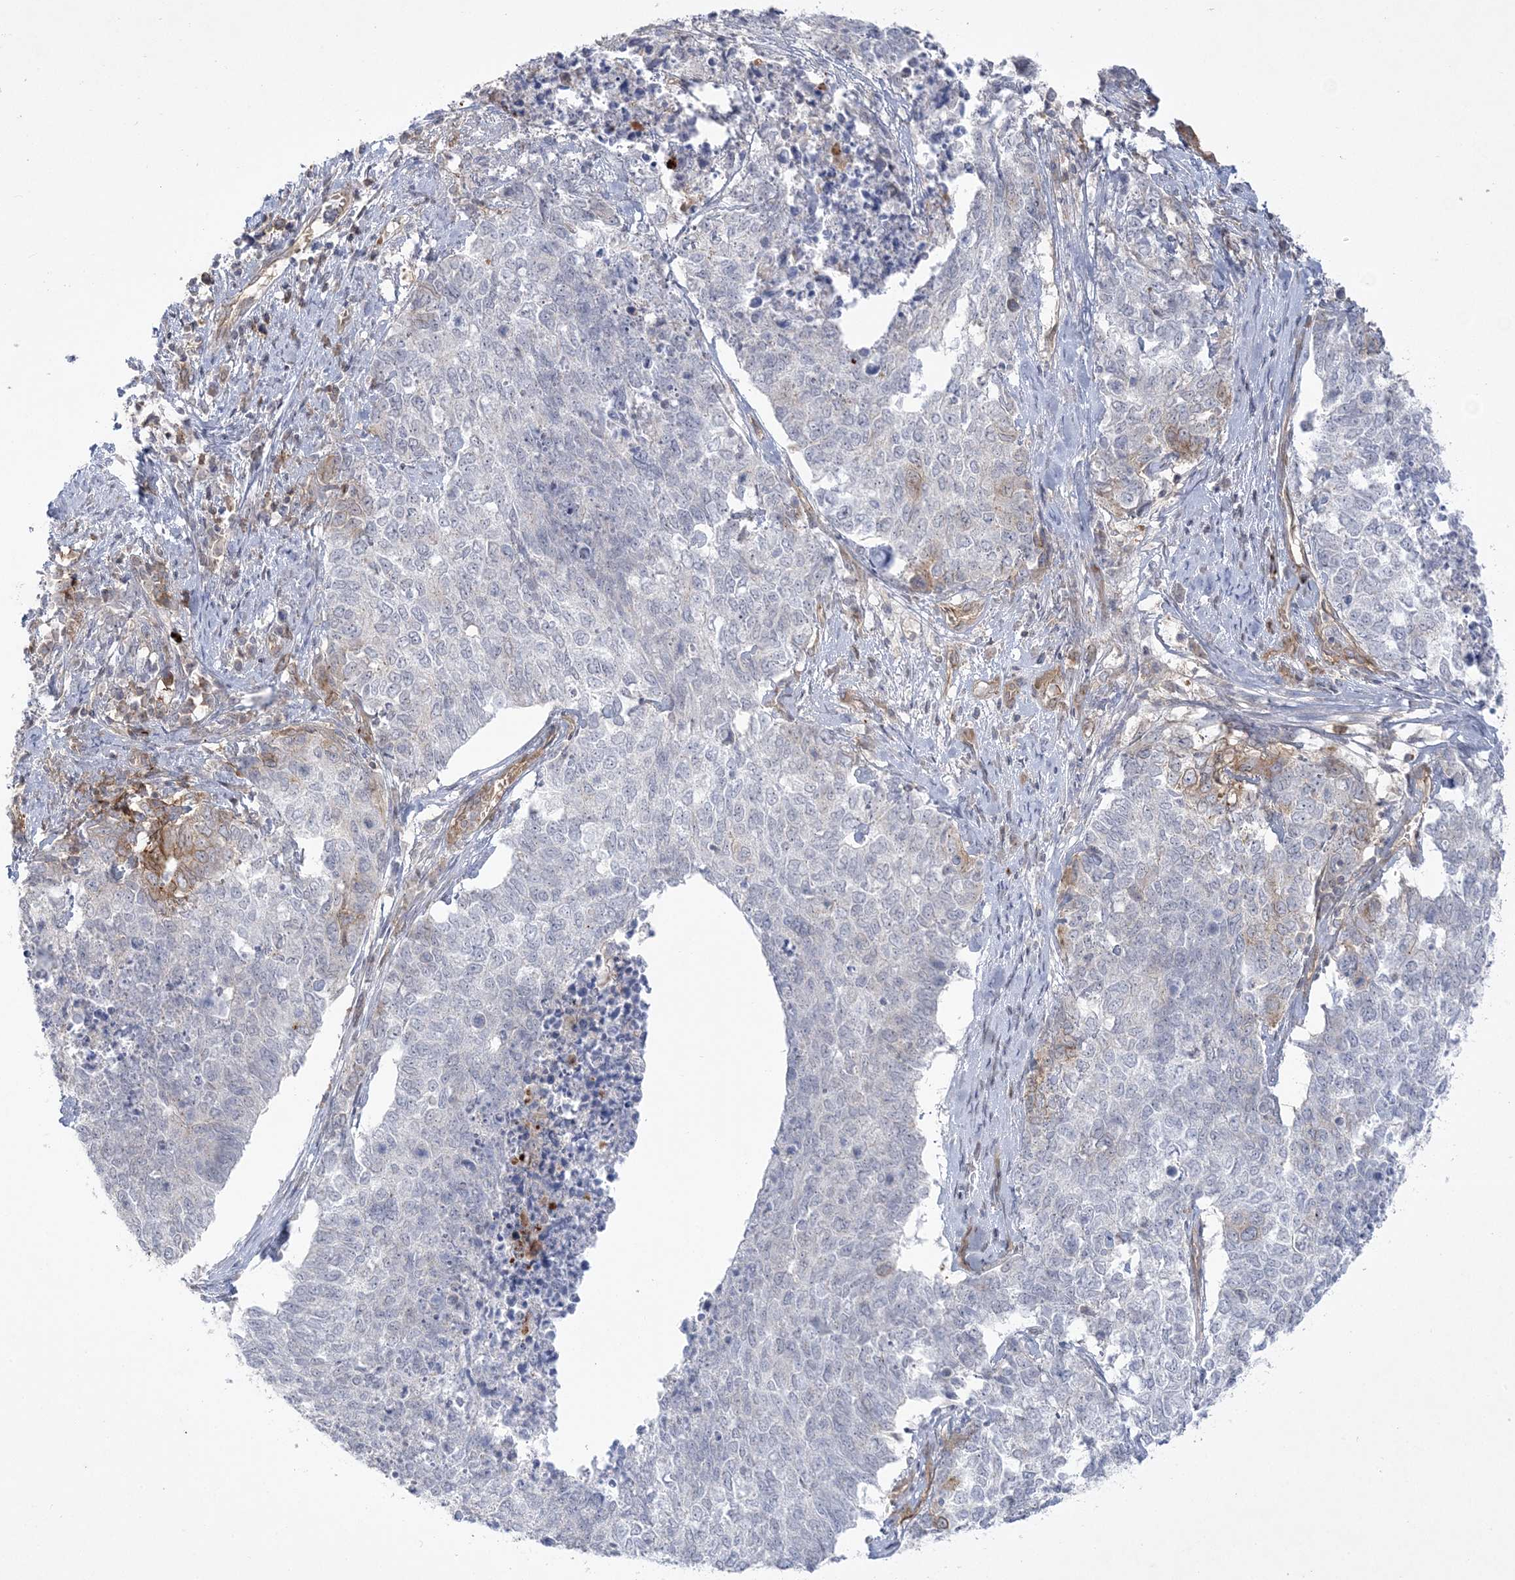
{"staining": {"intensity": "negative", "quantity": "none", "location": "none"}, "tissue": "cervical cancer", "cell_type": "Tumor cells", "image_type": "cancer", "snomed": [{"axis": "morphology", "description": "Squamous cell carcinoma, NOS"}, {"axis": "topography", "description": "Cervix"}], "caption": "A photomicrograph of human cervical cancer is negative for staining in tumor cells.", "gene": "ADAMTS12", "patient": {"sex": "female", "age": 63}}